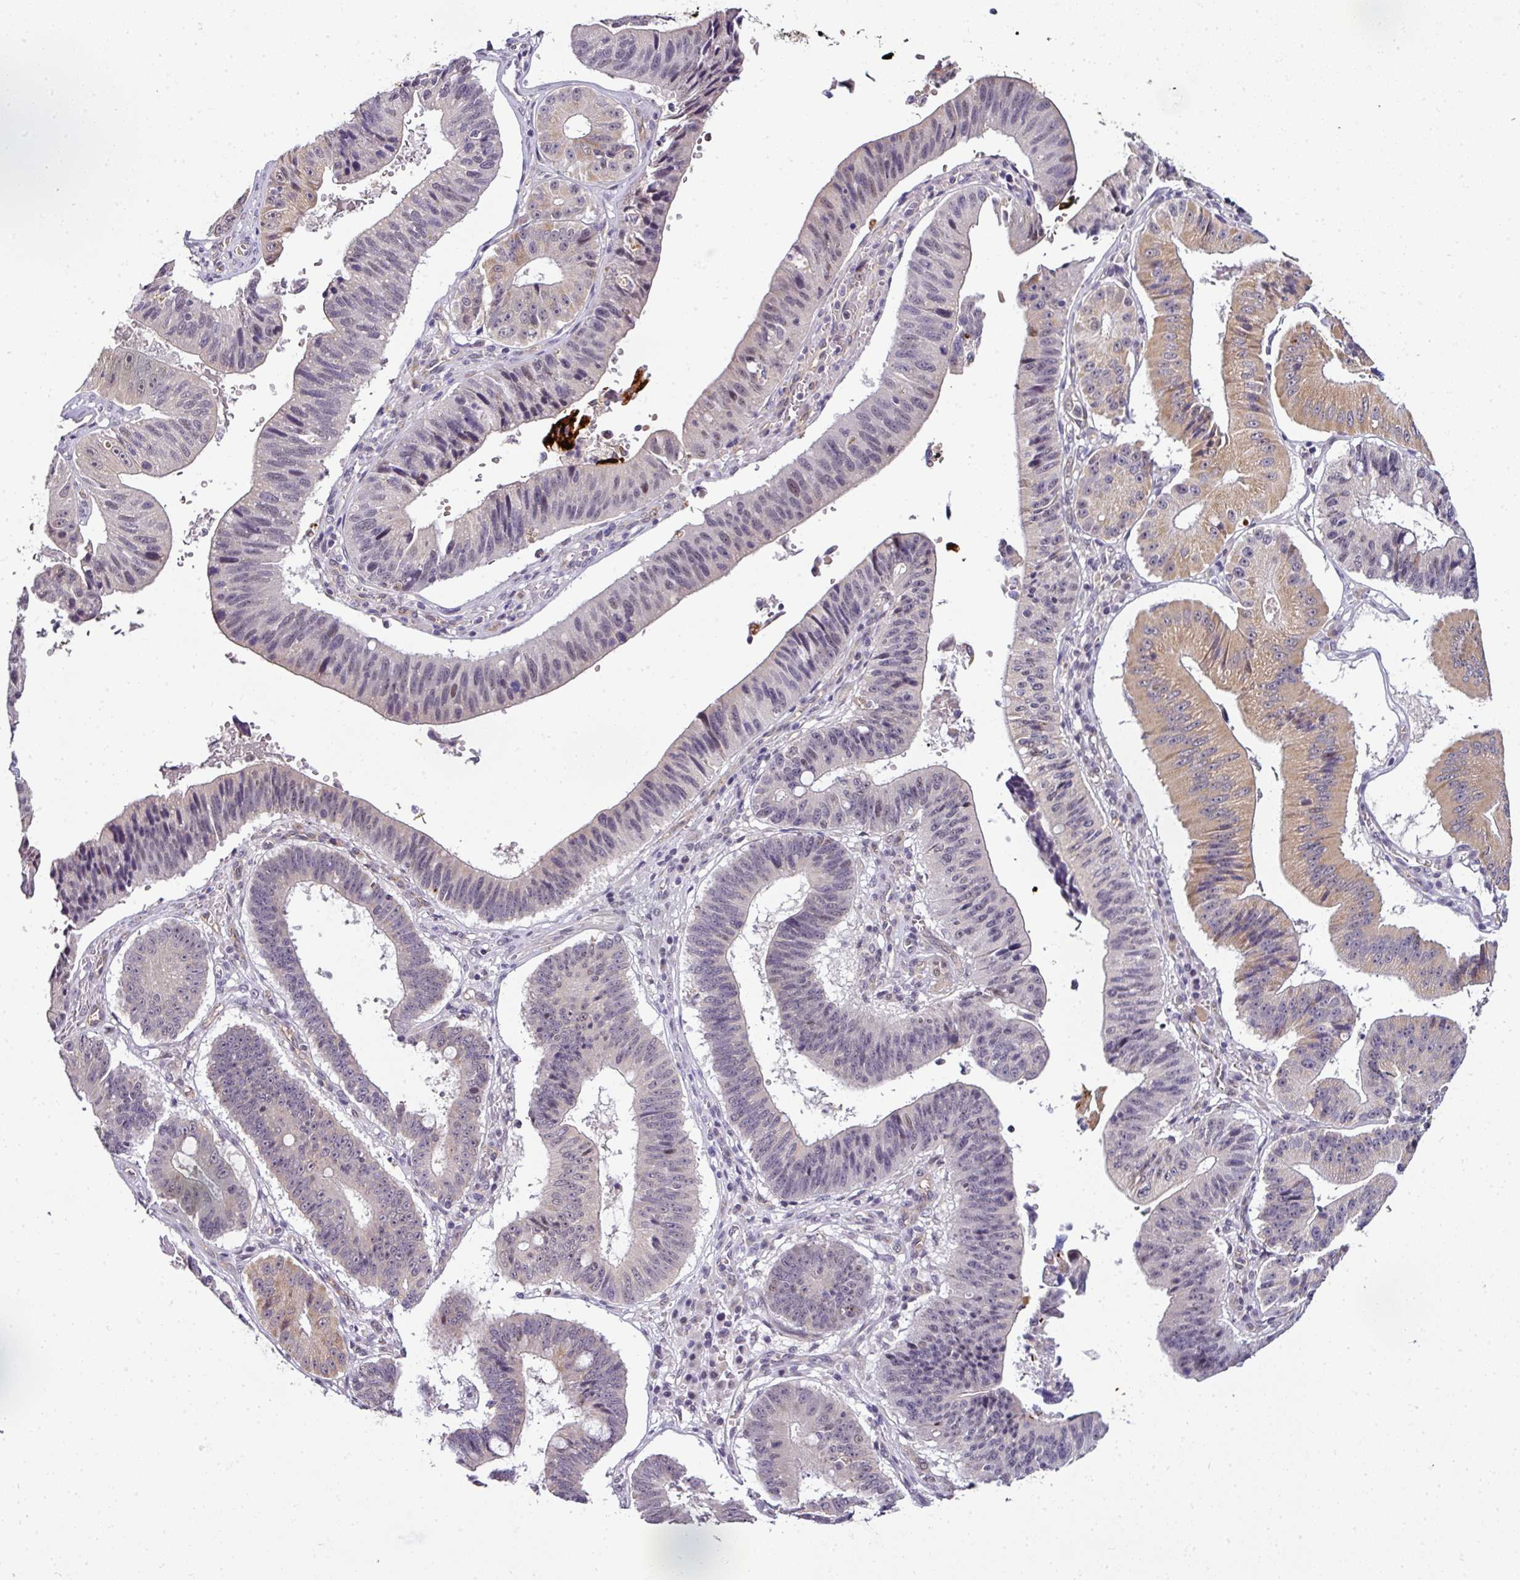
{"staining": {"intensity": "negative", "quantity": "none", "location": "none"}, "tissue": "stomach cancer", "cell_type": "Tumor cells", "image_type": "cancer", "snomed": [{"axis": "morphology", "description": "Adenocarcinoma, NOS"}, {"axis": "topography", "description": "Stomach"}], "caption": "Tumor cells are negative for brown protein staining in adenocarcinoma (stomach).", "gene": "NAPSA", "patient": {"sex": "male", "age": 59}}